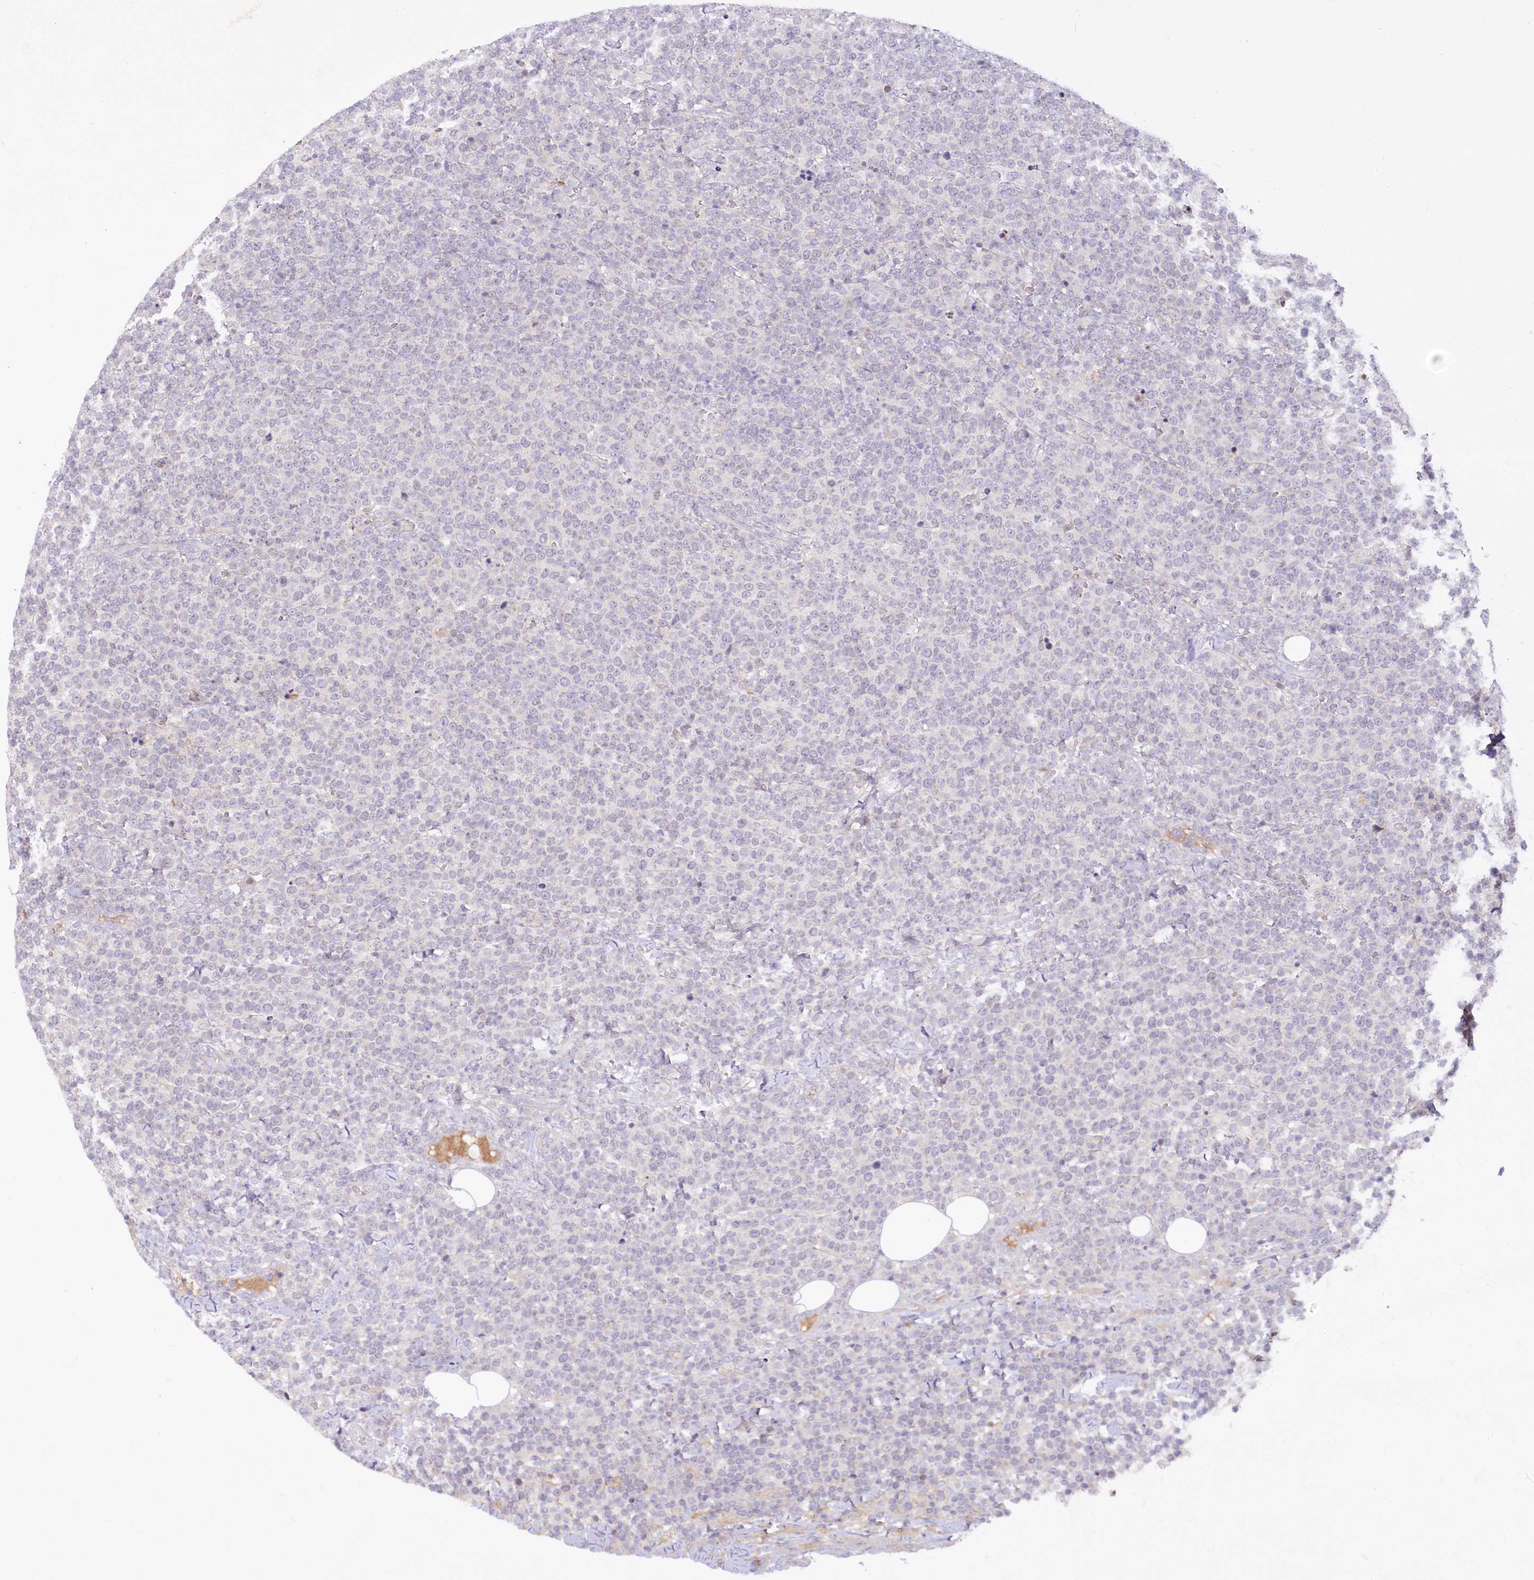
{"staining": {"intensity": "negative", "quantity": "none", "location": "none"}, "tissue": "lymphoma", "cell_type": "Tumor cells", "image_type": "cancer", "snomed": [{"axis": "morphology", "description": "Malignant lymphoma, non-Hodgkin's type, High grade"}, {"axis": "topography", "description": "Lymph node"}], "caption": "IHC of high-grade malignant lymphoma, non-Hodgkin's type shows no staining in tumor cells. The staining was performed using DAB (3,3'-diaminobenzidine) to visualize the protein expression in brown, while the nuclei were stained in blue with hematoxylin (Magnification: 20x).", "gene": "EFHC2", "patient": {"sex": "male", "age": 61}}